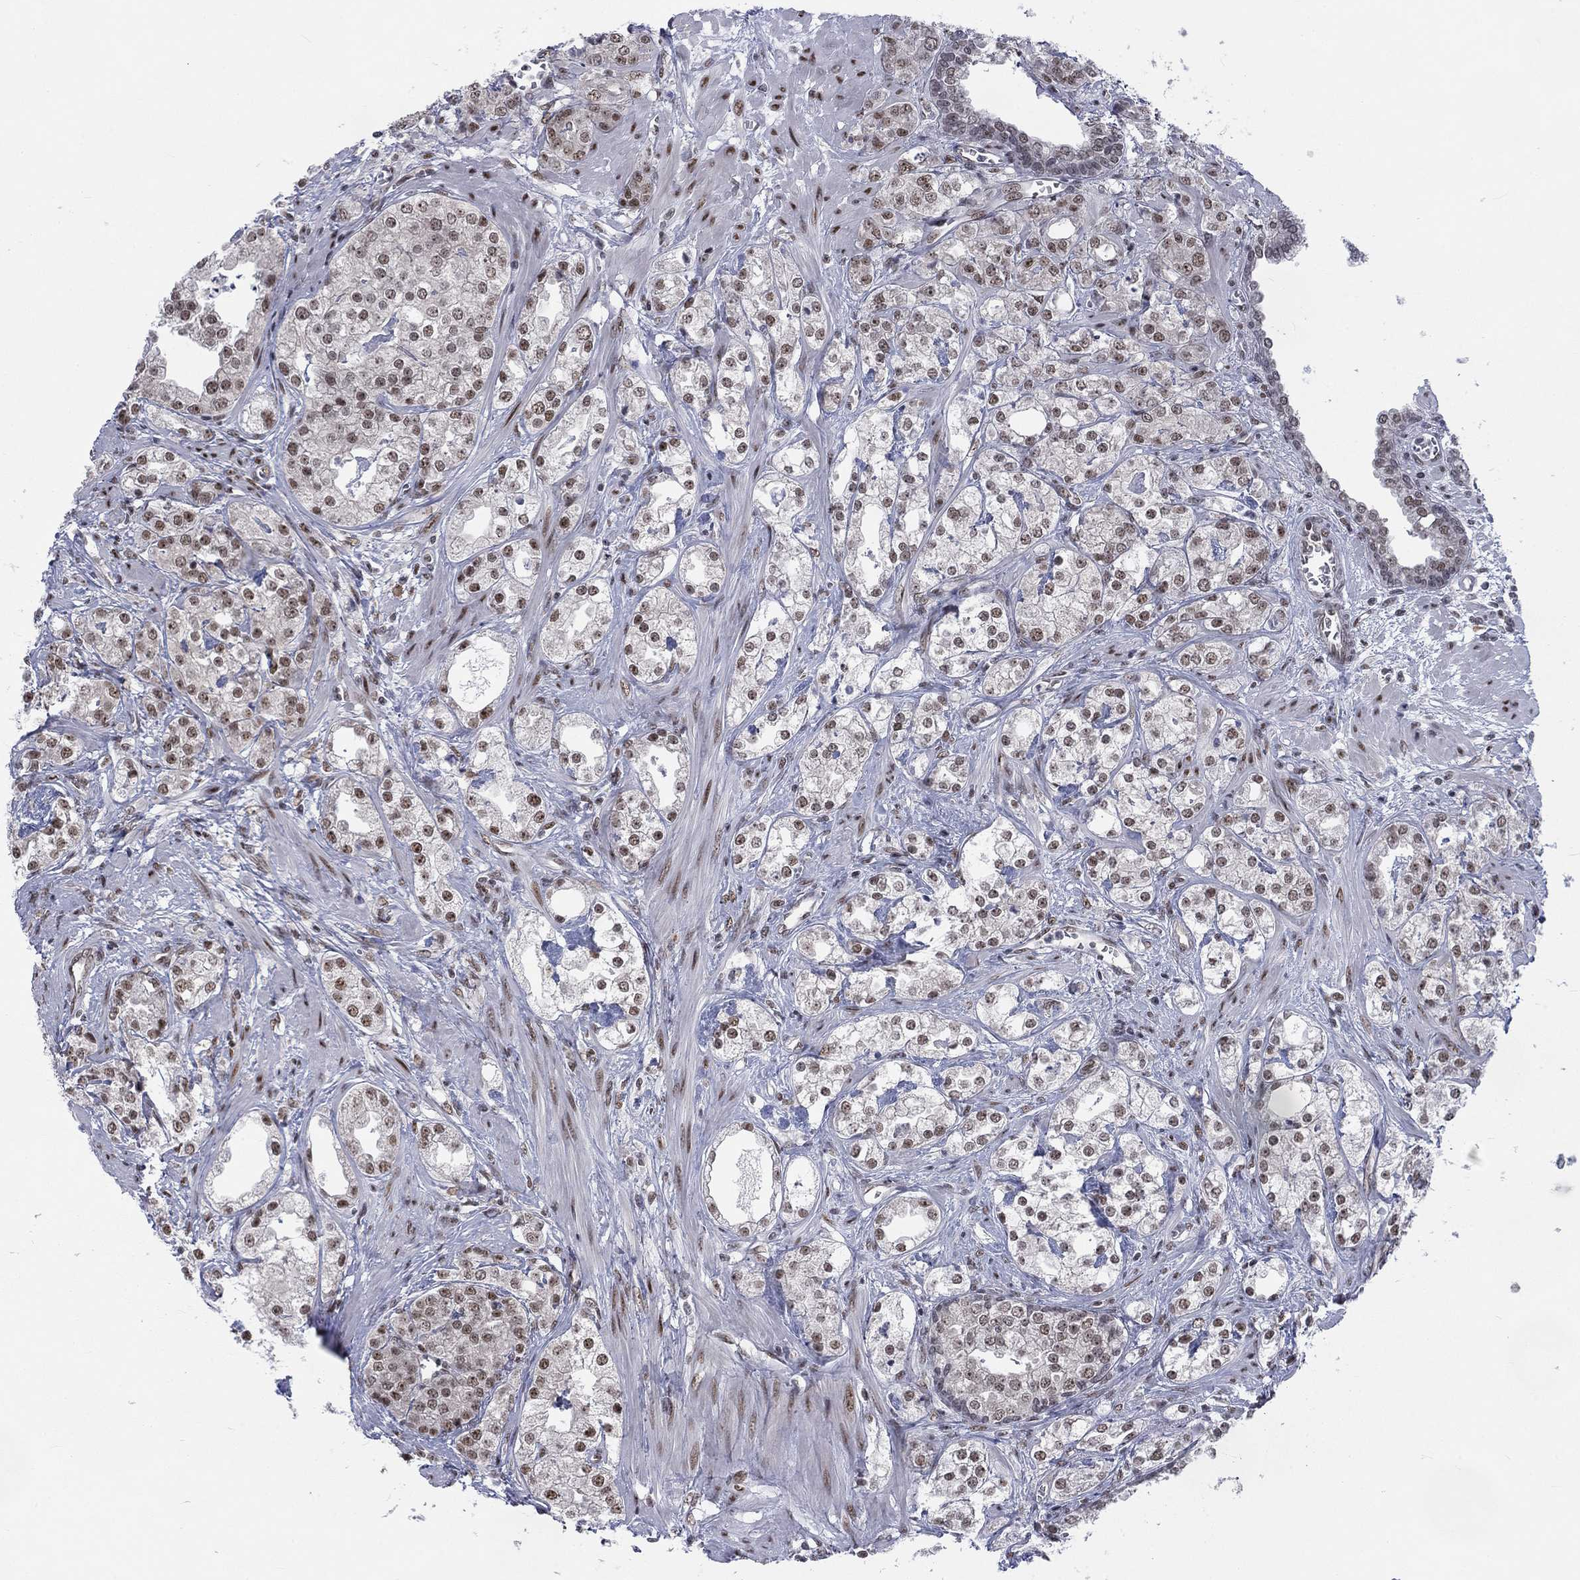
{"staining": {"intensity": "moderate", "quantity": "25%-75%", "location": "nuclear"}, "tissue": "prostate cancer", "cell_type": "Tumor cells", "image_type": "cancer", "snomed": [{"axis": "morphology", "description": "Adenocarcinoma, NOS"}, {"axis": "topography", "description": "Prostate and seminal vesicle, NOS"}, {"axis": "topography", "description": "Prostate"}], "caption": "Protein analysis of adenocarcinoma (prostate) tissue reveals moderate nuclear expression in about 25%-75% of tumor cells.", "gene": "FYTTD1", "patient": {"sex": "male", "age": 62}}